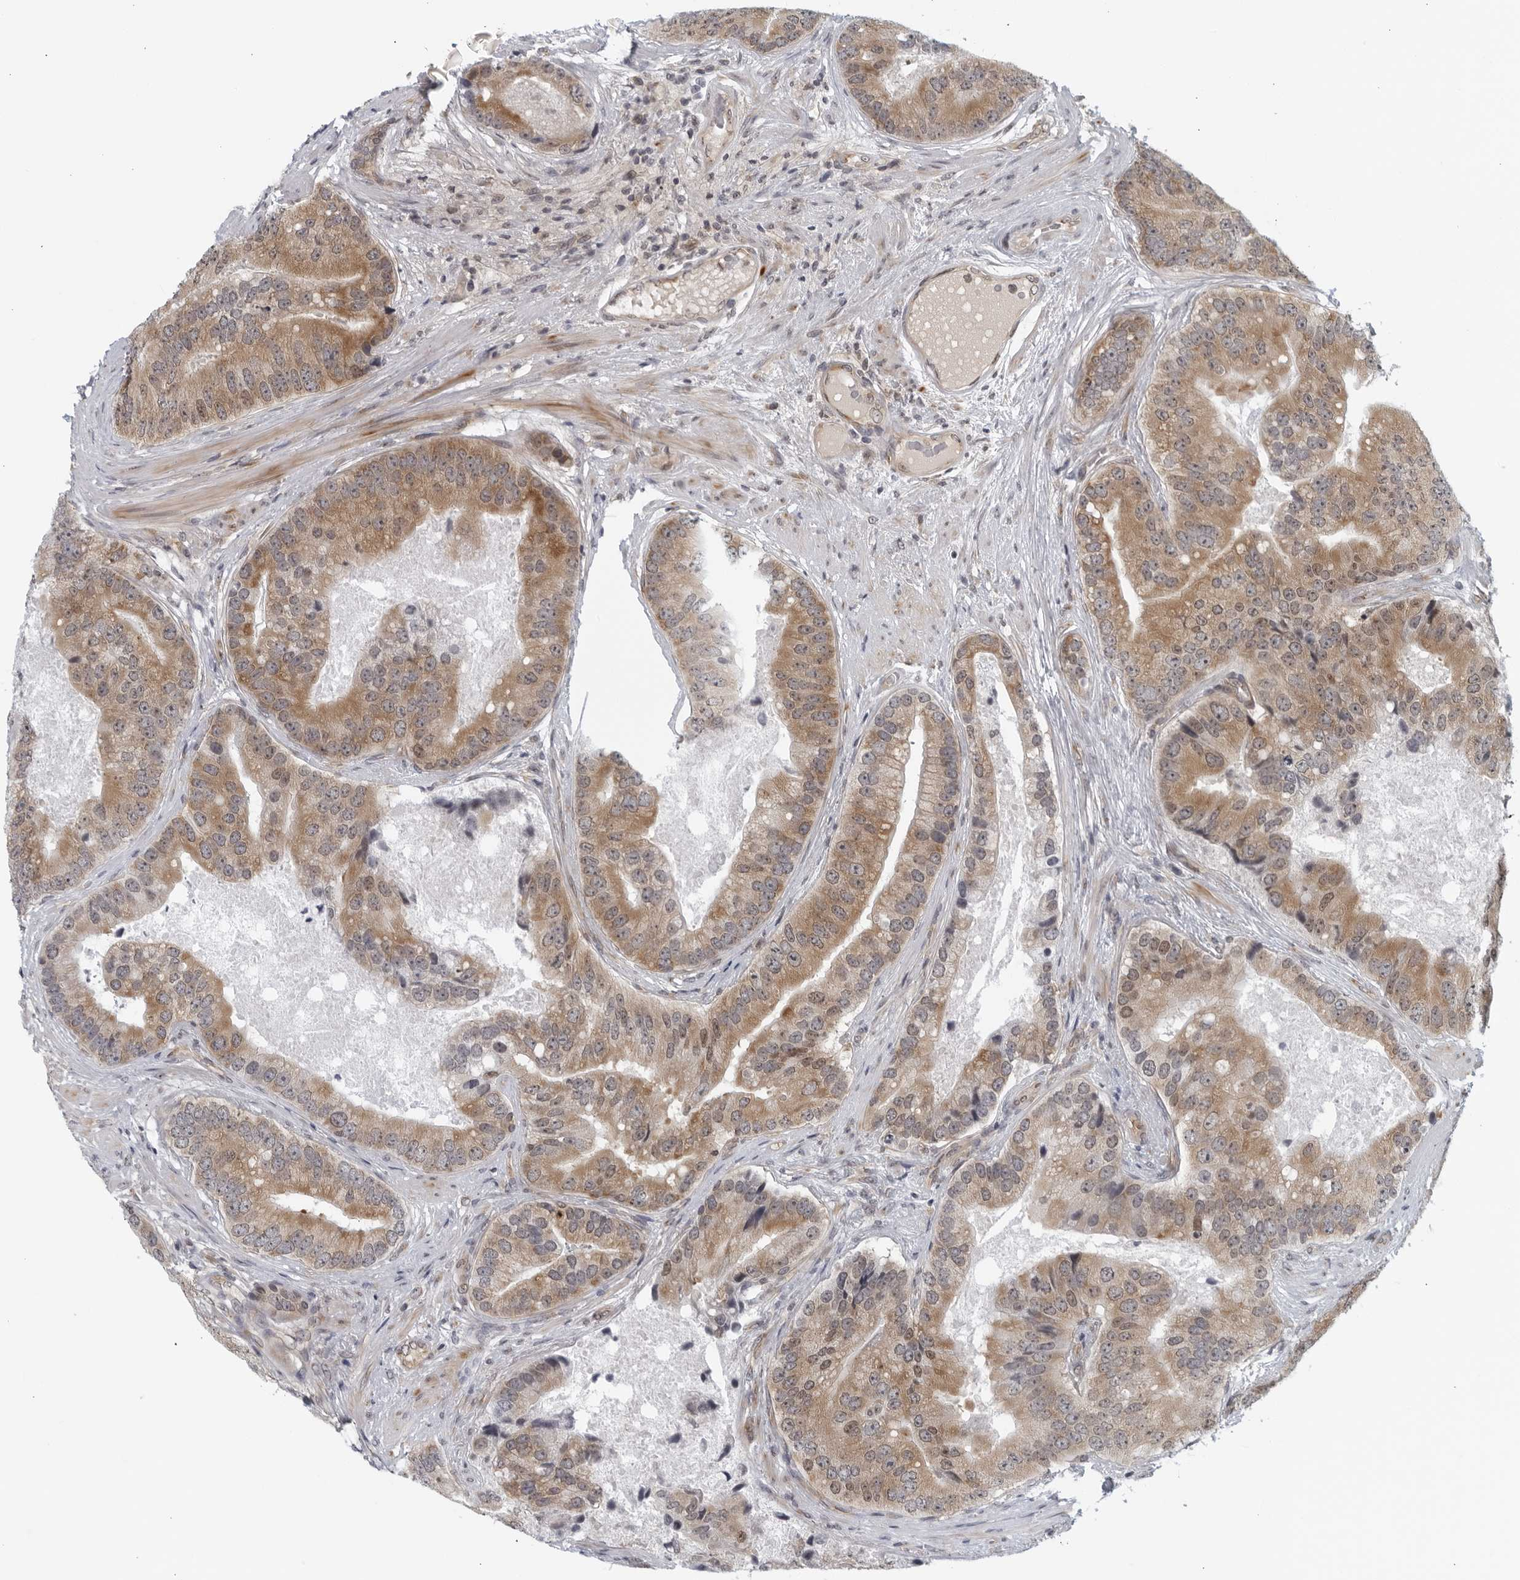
{"staining": {"intensity": "moderate", "quantity": ">75%", "location": "cytoplasmic/membranous"}, "tissue": "prostate cancer", "cell_type": "Tumor cells", "image_type": "cancer", "snomed": [{"axis": "morphology", "description": "Adenocarcinoma, High grade"}, {"axis": "topography", "description": "Prostate"}], "caption": "The histopathology image reveals staining of prostate cancer, revealing moderate cytoplasmic/membranous protein staining (brown color) within tumor cells.", "gene": "RC3H1", "patient": {"sex": "male", "age": 70}}